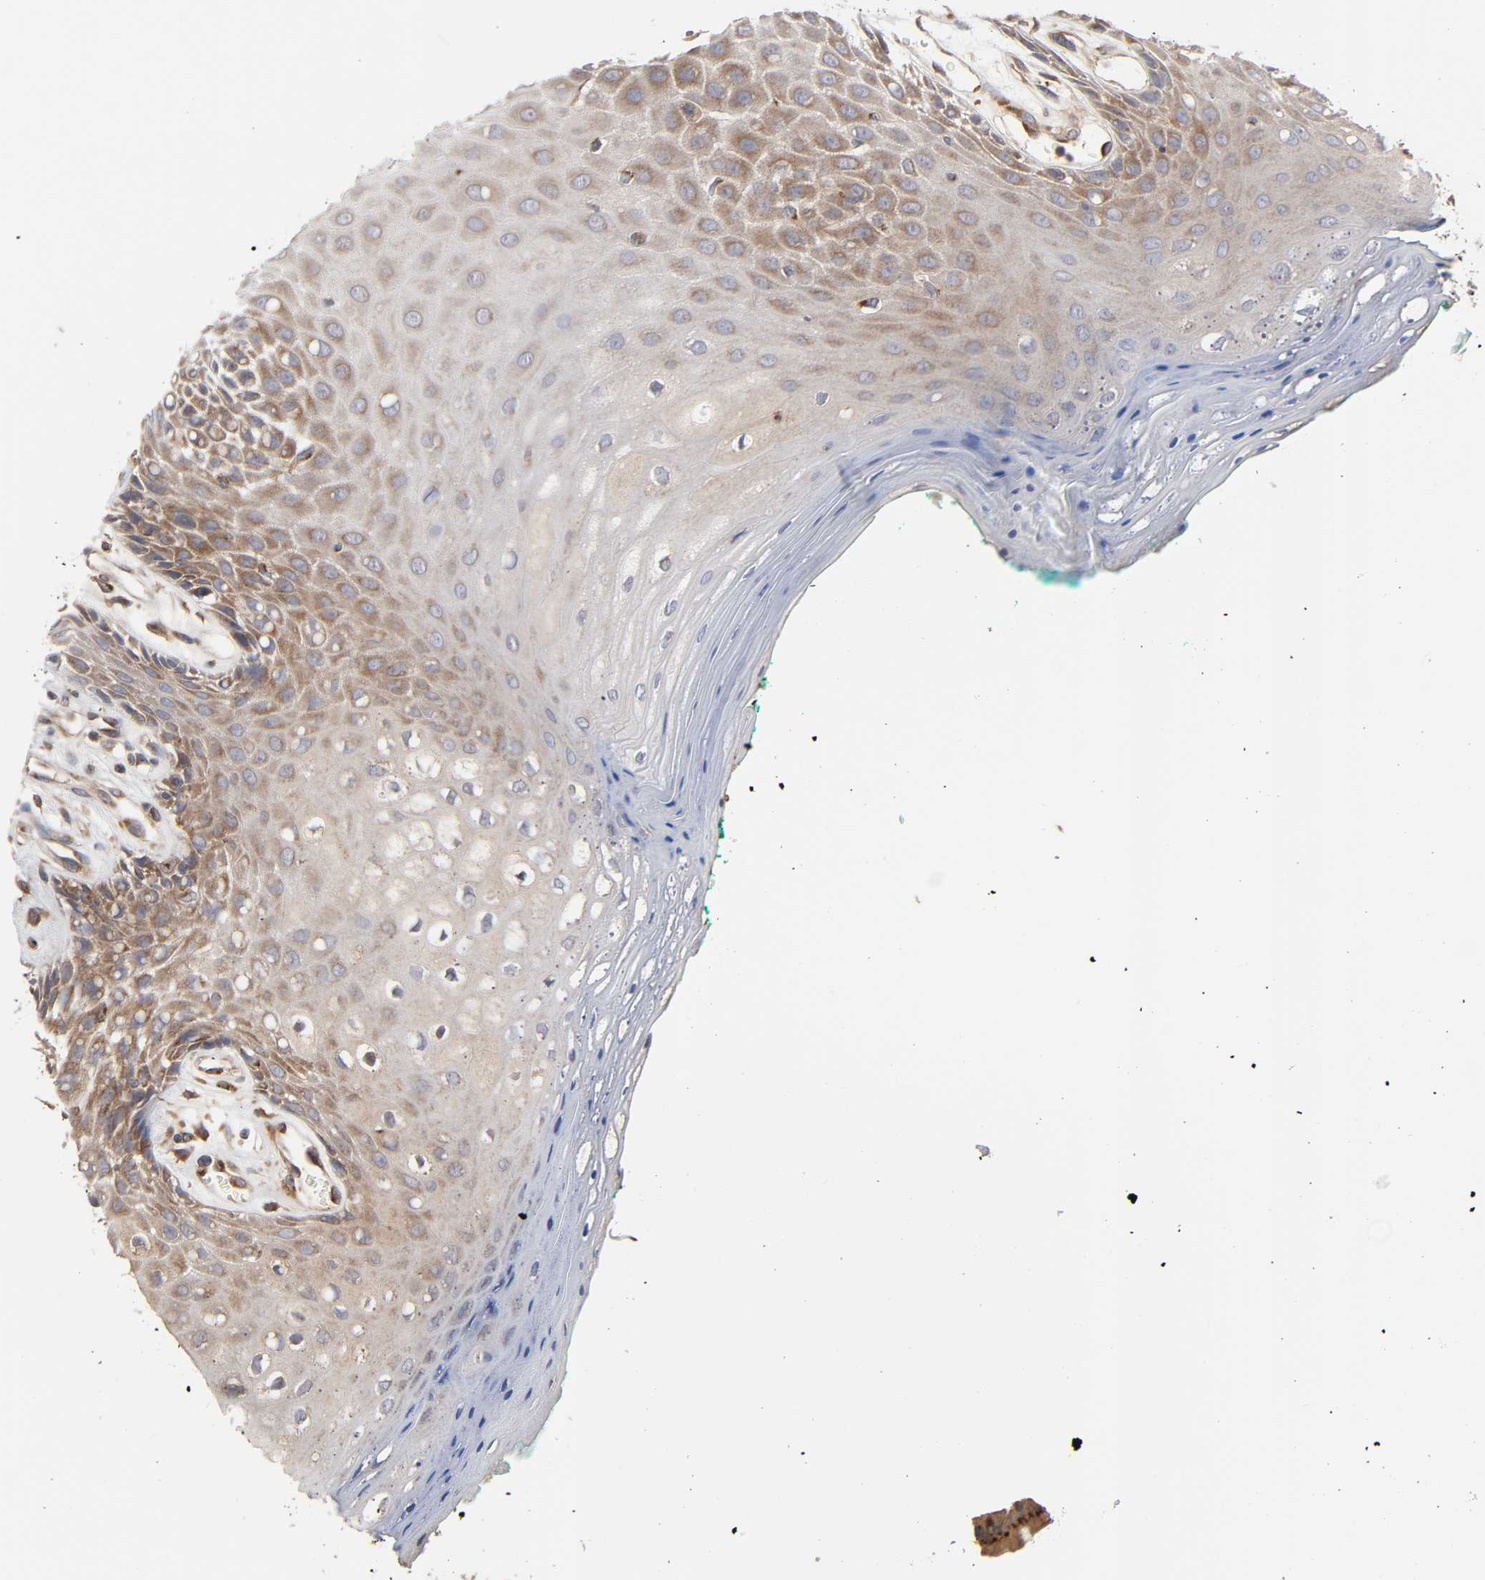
{"staining": {"intensity": "moderate", "quantity": ">75%", "location": "cytoplasmic/membranous"}, "tissue": "oral mucosa", "cell_type": "Squamous epithelial cells", "image_type": "normal", "snomed": [{"axis": "morphology", "description": "Normal tissue, NOS"}, {"axis": "morphology", "description": "Squamous cell carcinoma, NOS"}, {"axis": "topography", "description": "Skeletal muscle"}, {"axis": "topography", "description": "Oral tissue"}, {"axis": "topography", "description": "Head-Neck"}], "caption": "Protein staining of unremarkable oral mucosa reveals moderate cytoplasmic/membranous staining in approximately >75% of squamous epithelial cells.", "gene": "GNPTG", "patient": {"sex": "female", "age": 84}}